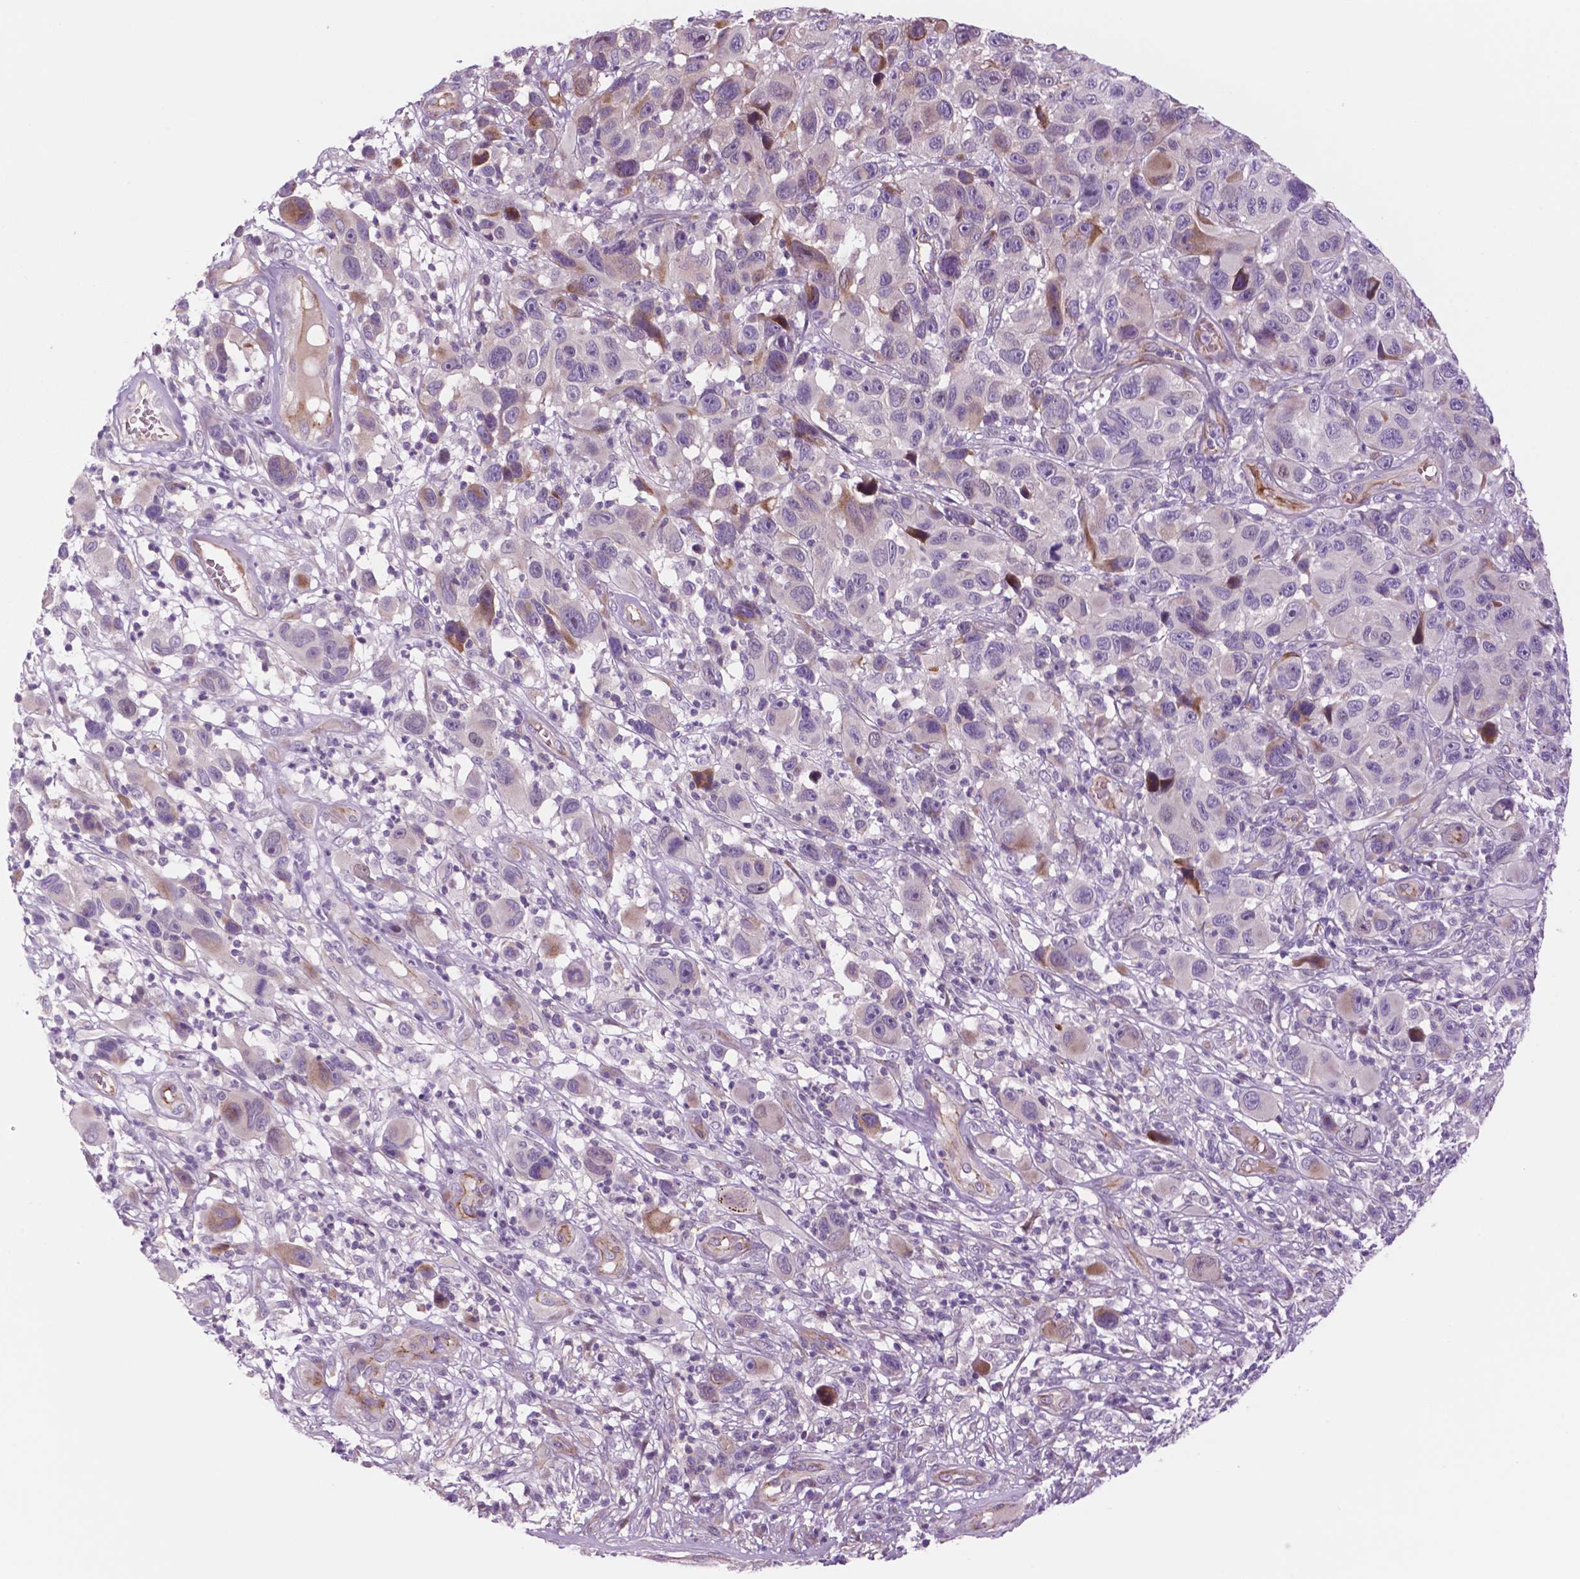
{"staining": {"intensity": "moderate", "quantity": "<25%", "location": "cytoplasmic/membranous"}, "tissue": "melanoma", "cell_type": "Tumor cells", "image_type": "cancer", "snomed": [{"axis": "morphology", "description": "Malignant melanoma, NOS"}, {"axis": "topography", "description": "Skin"}], "caption": "This photomicrograph displays malignant melanoma stained with immunohistochemistry to label a protein in brown. The cytoplasmic/membranous of tumor cells show moderate positivity for the protein. Nuclei are counter-stained blue.", "gene": "RND3", "patient": {"sex": "male", "age": 53}}